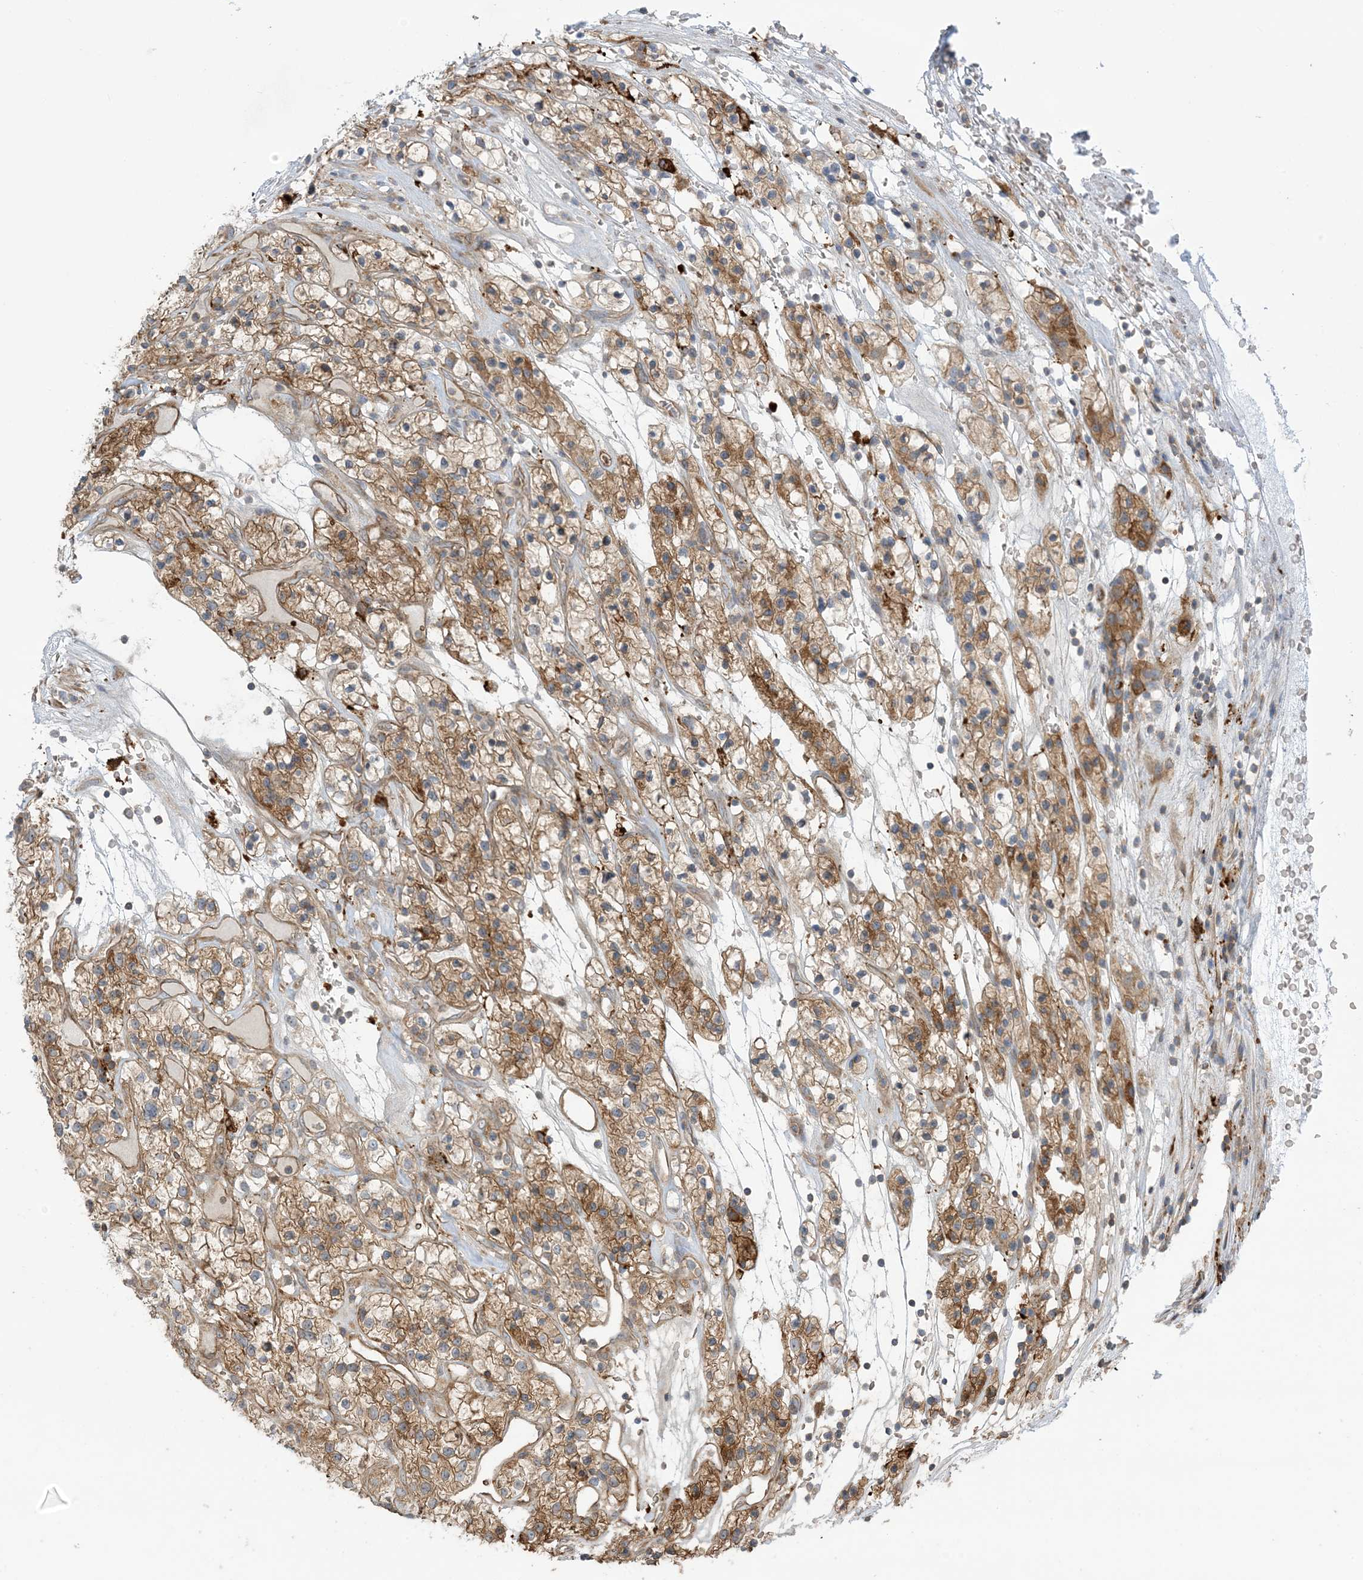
{"staining": {"intensity": "moderate", "quantity": ">75%", "location": "cytoplasmic/membranous"}, "tissue": "renal cancer", "cell_type": "Tumor cells", "image_type": "cancer", "snomed": [{"axis": "morphology", "description": "Adenocarcinoma, NOS"}, {"axis": "topography", "description": "Kidney"}], "caption": "The photomicrograph reveals a brown stain indicating the presence of a protein in the cytoplasmic/membranous of tumor cells in renal adenocarcinoma.", "gene": "ICMT", "patient": {"sex": "female", "age": 57}}